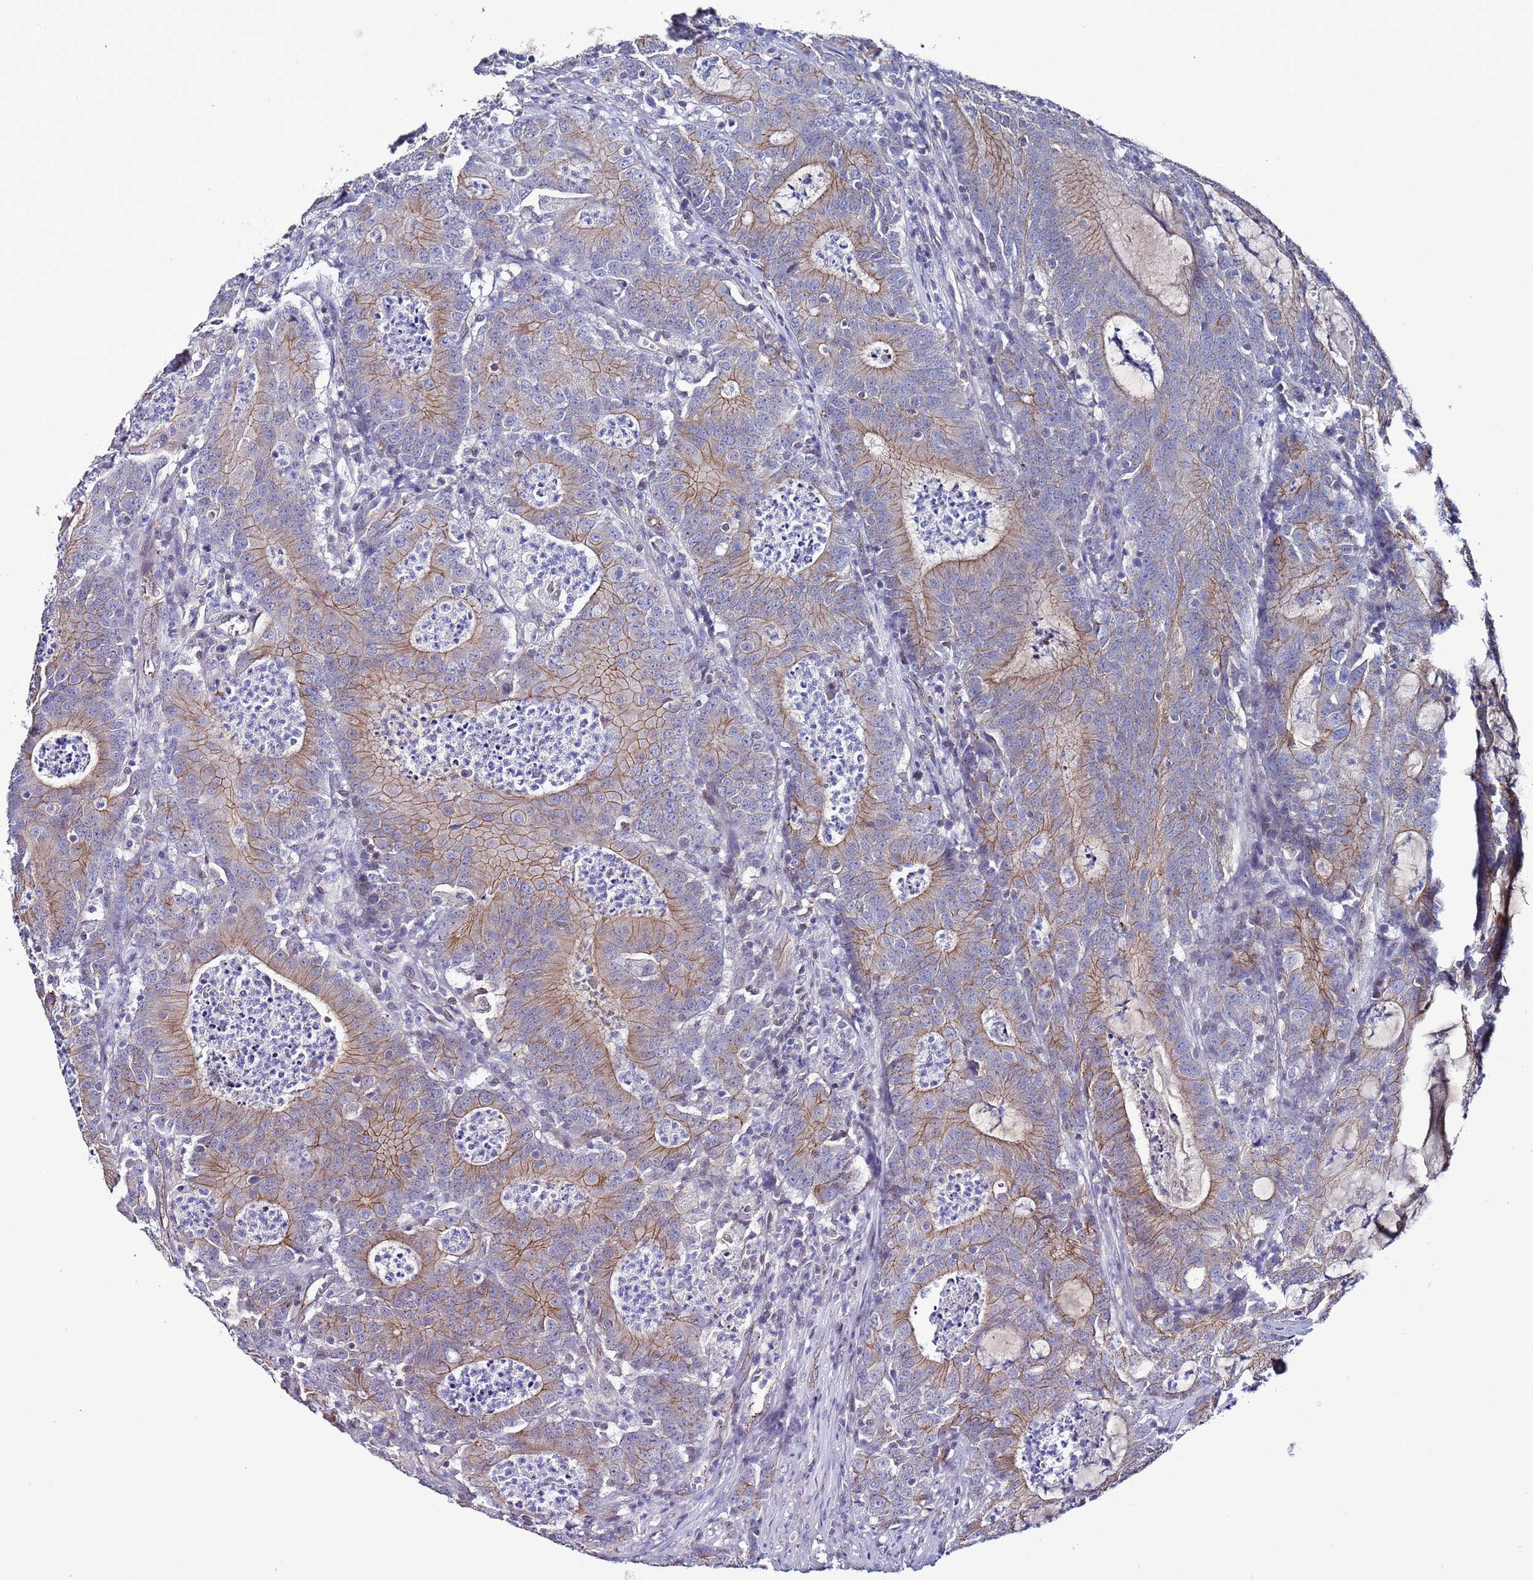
{"staining": {"intensity": "moderate", "quantity": "25%-75%", "location": "cytoplasmic/membranous"}, "tissue": "colorectal cancer", "cell_type": "Tumor cells", "image_type": "cancer", "snomed": [{"axis": "morphology", "description": "Adenocarcinoma, NOS"}, {"axis": "topography", "description": "Colon"}], "caption": "Colorectal cancer stained with a brown dye exhibits moderate cytoplasmic/membranous positive staining in approximately 25%-75% of tumor cells.", "gene": "TENM3", "patient": {"sex": "male", "age": 83}}